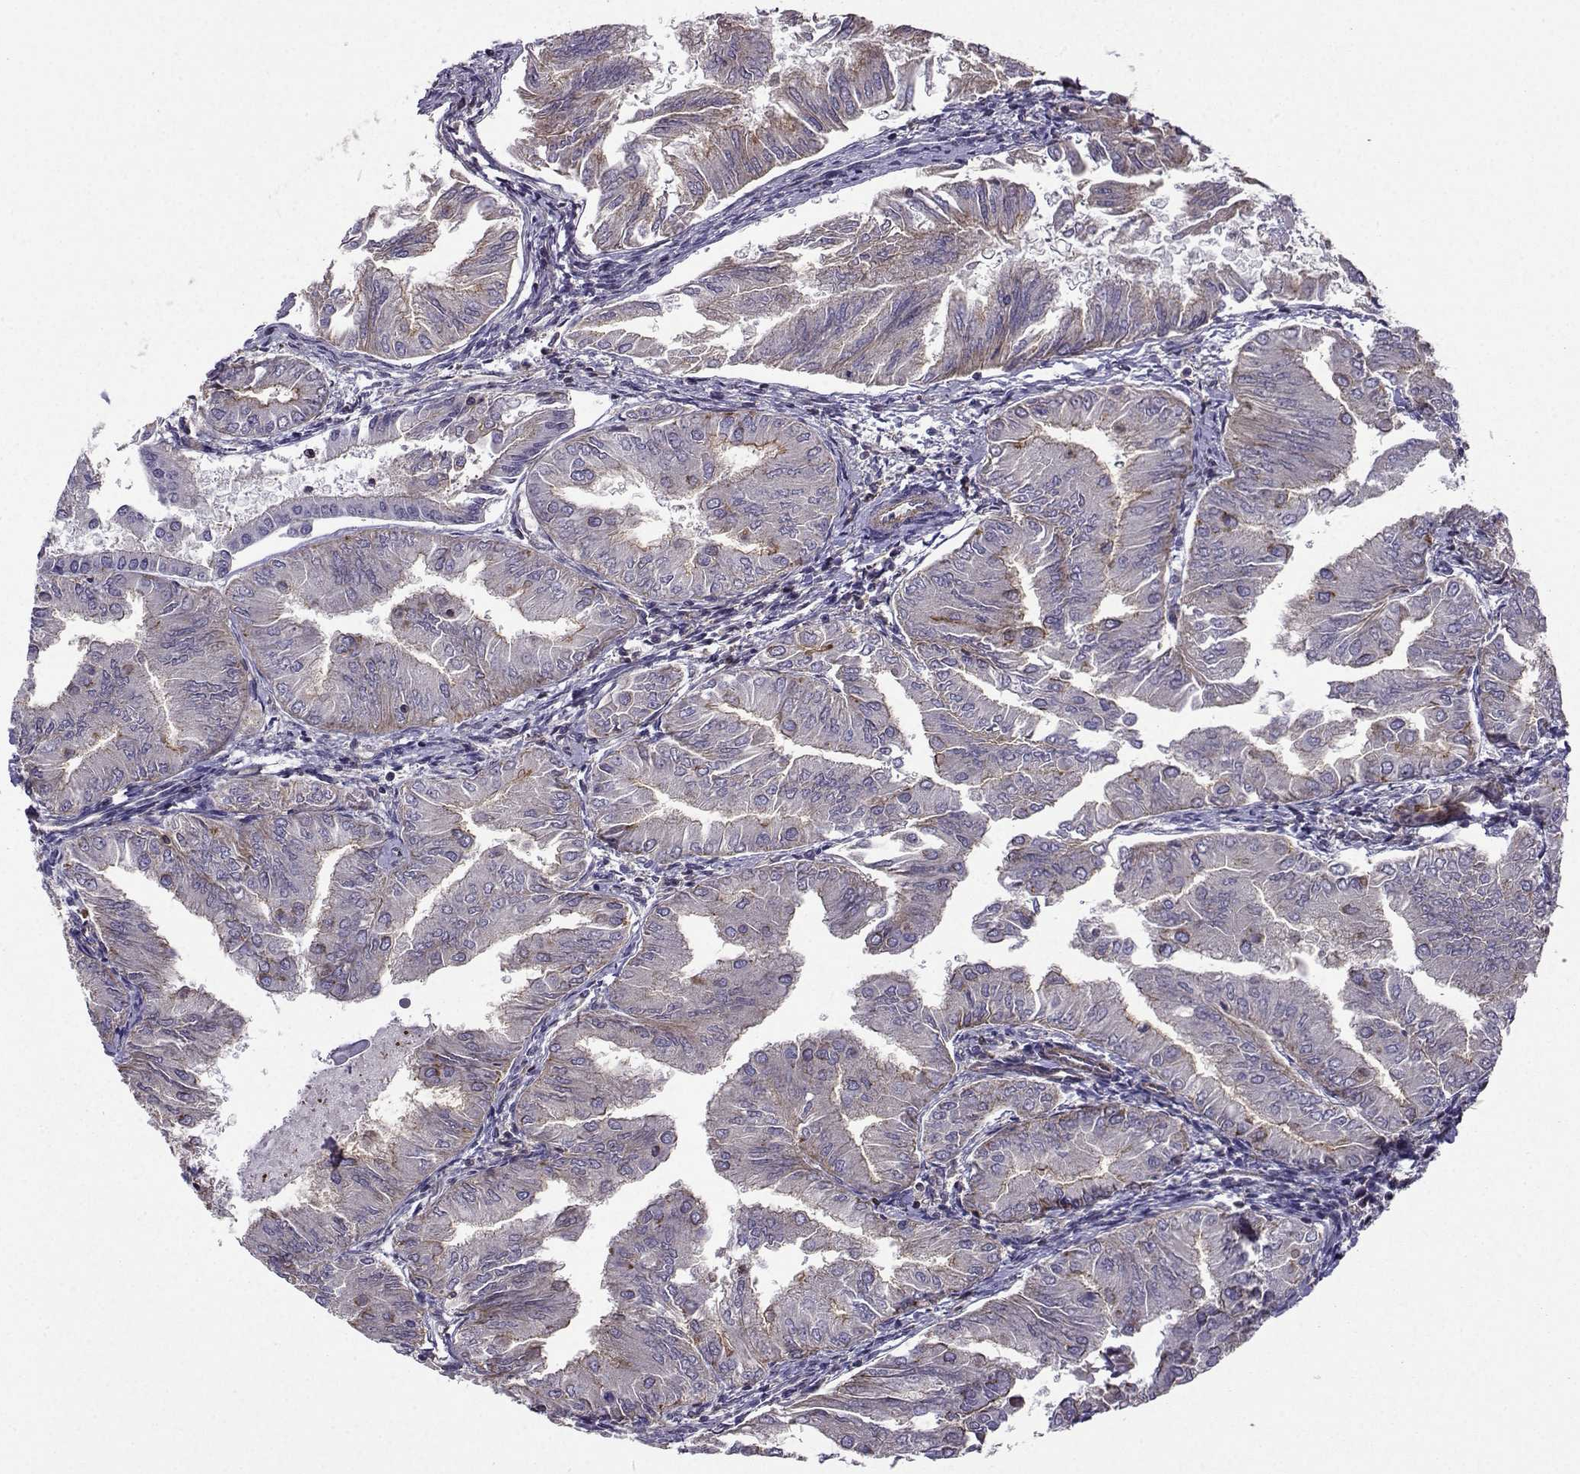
{"staining": {"intensity": "strong", "quantity": "<25%", "location": "cytoplasmic/membranous"}, "tissue": "endometrial cancer", "cell_type": "Tumor cells", "image_type": "cancer", "snomed": [{"axis": "morphology", "description": "Adenocarcinoma, NOS"}, {"axis": "topography", "description": "Endometrium"}], "caption": "This micrograph demonstrates IHC staining of human endometrial cancer (adenocarcinoma), with medium strong cytoplasmic/membranous staining in approximately <25% of tumor cells.", "gene": "ITGB8", "patient": {"sex": "female", "age": 53}}